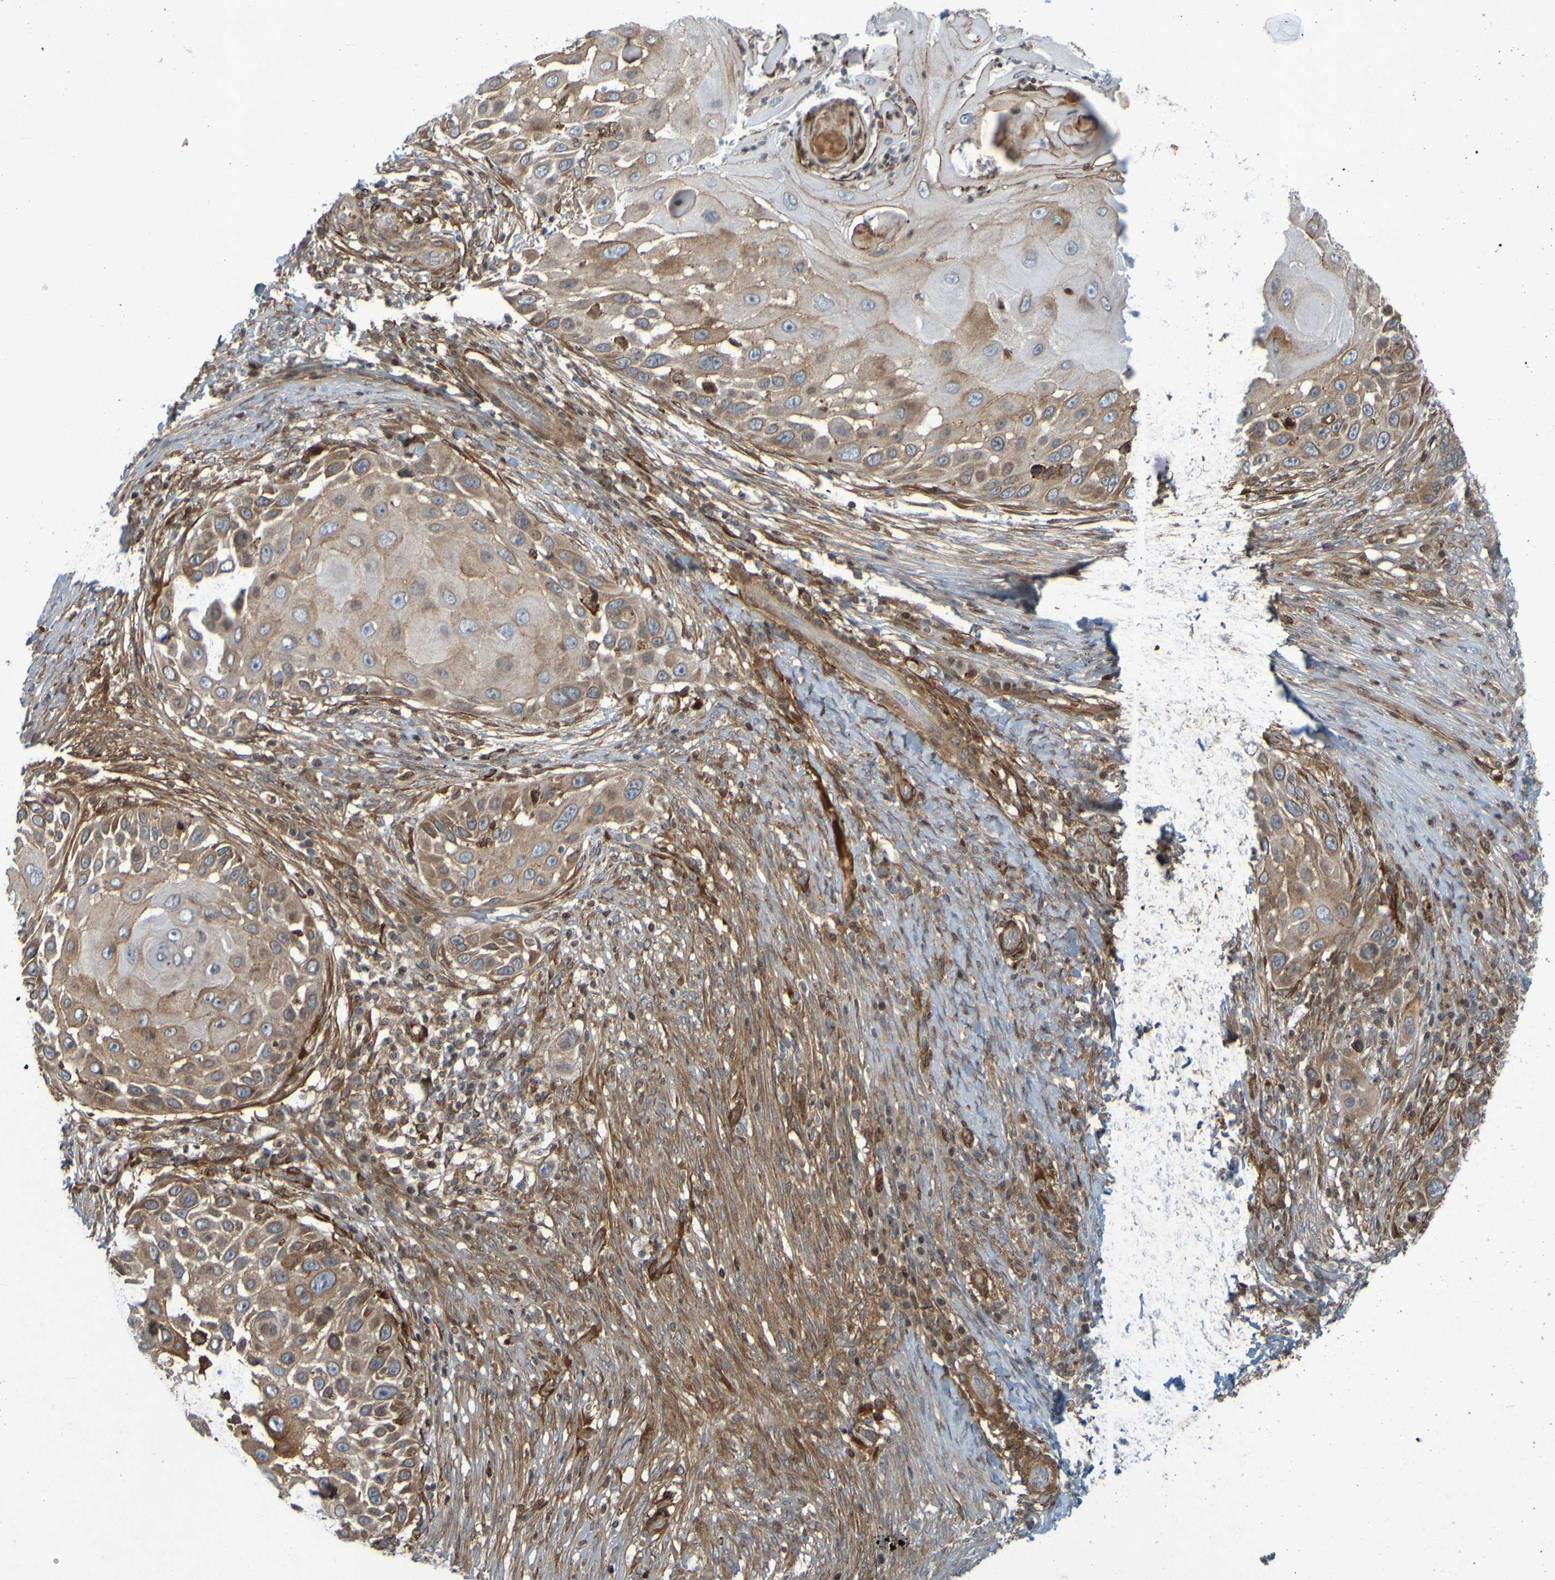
{"staining": {"intensity": "moderate", "quantity": ">75%", "location": "cytoplasmic/membranous"}, "tissue": "skin cancer", "cell_type": "Tumor cells", "image_type": "cancer", "snomed": [{"axis": "morphology", "description": "Squamous cell carcinoma, NOS"}, {"axis": "topography", "description": "Skin"}], "caption": "Moderate cytoplasmic/membranous protein positivity is appreciated in approximately >75% of tumor cells in skin cancer.", "gene": "GUCY1A1", "patient": {"sex": "female", "age": 44}}